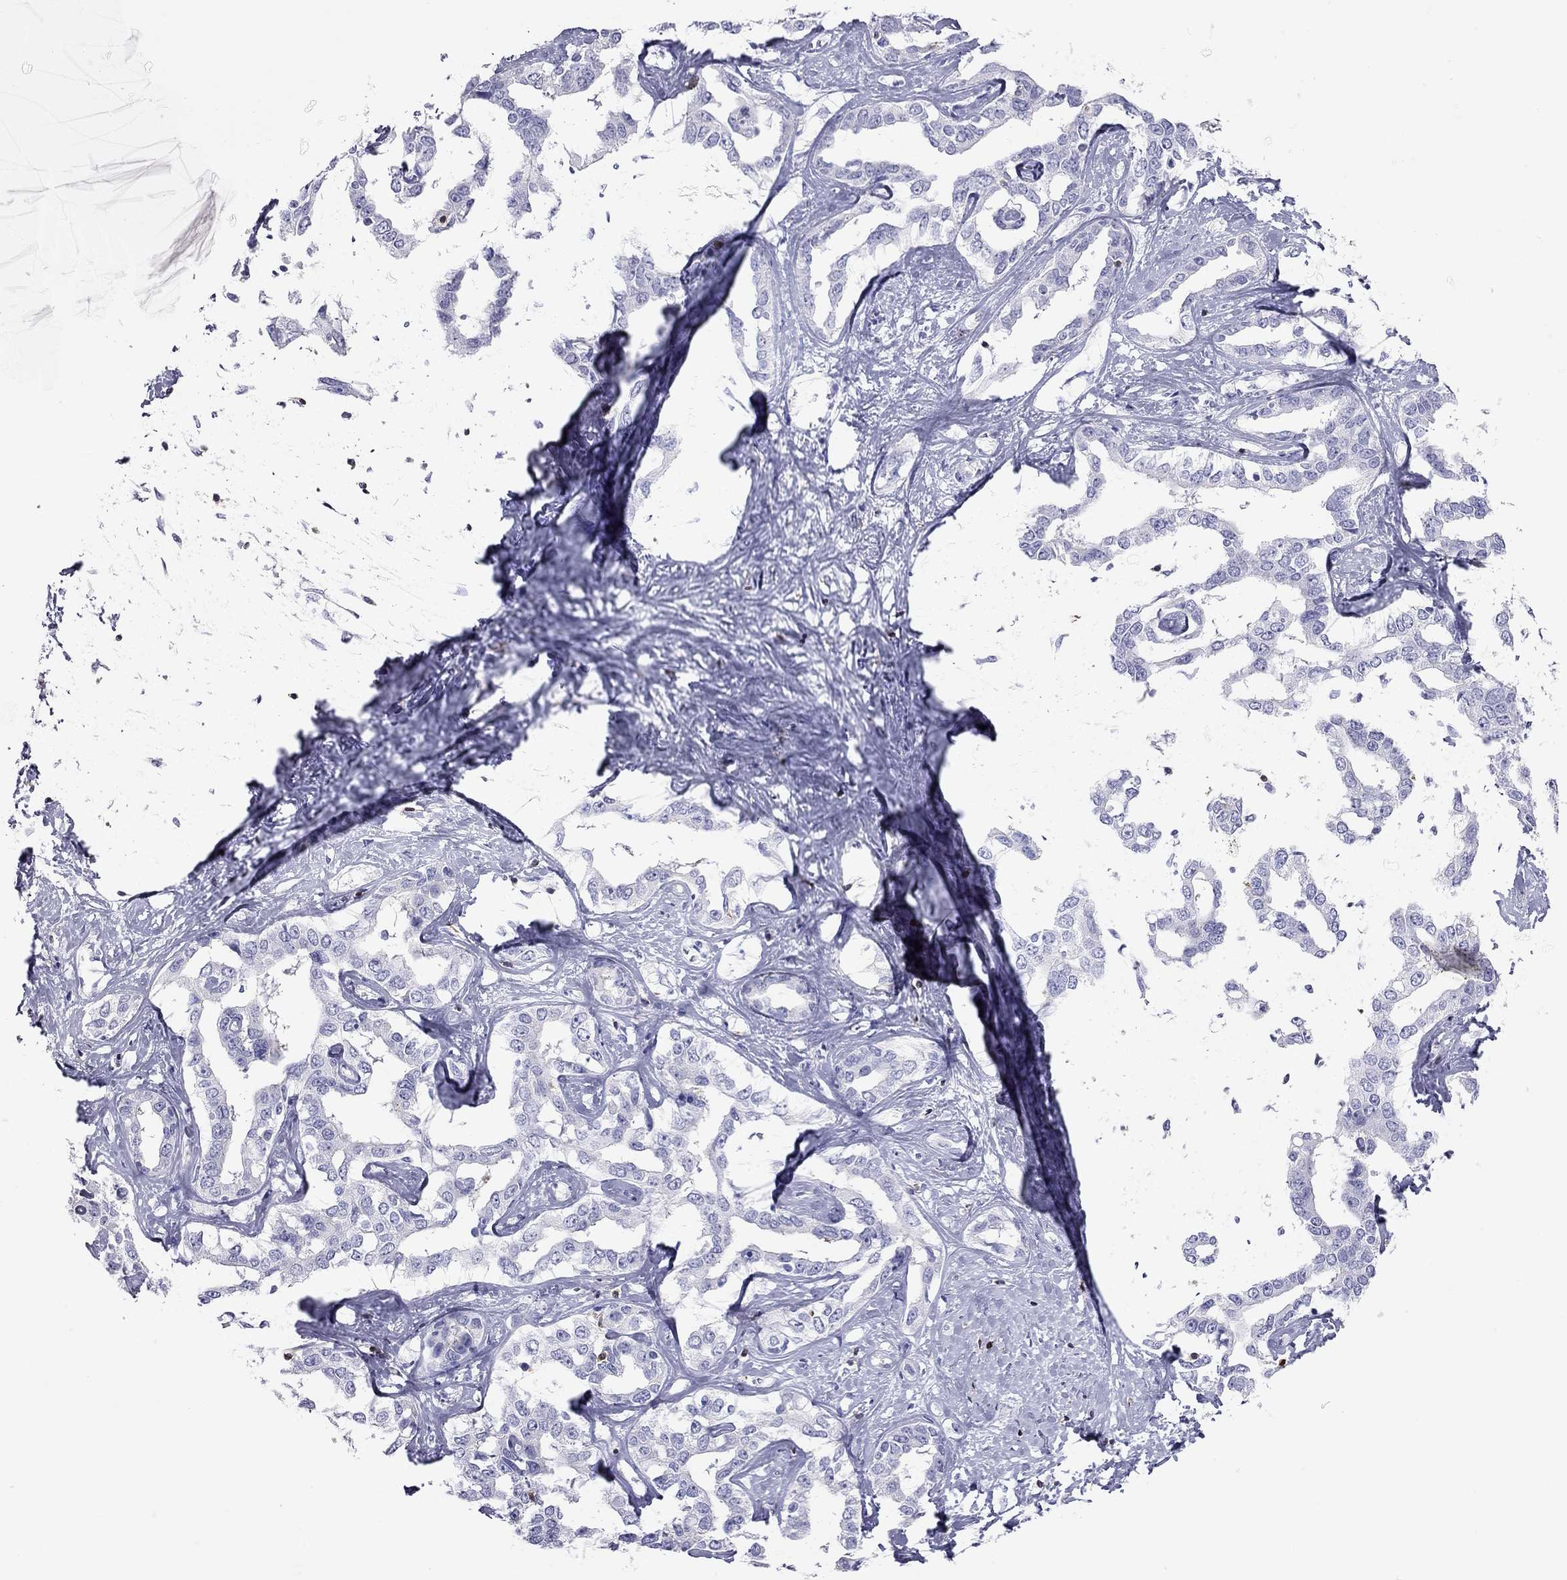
{"staining": {"intensity": "negative", "quantity": "none", "location": "none"}, "tissue": "liver cancer", "cell_type": "Tumor cells", "image_type": "cancer", "snomed": [{"axis": "morphology", "description": "Cholangiocarcinoma"}, {"axis": "topography", "description": "Liver"}], "caption": "Tumor cells are negative for protein expression in human liver cholangiocarcinoma.", "gene": "SH2D2A", "patient": {"sex": "male", "age": 59}}